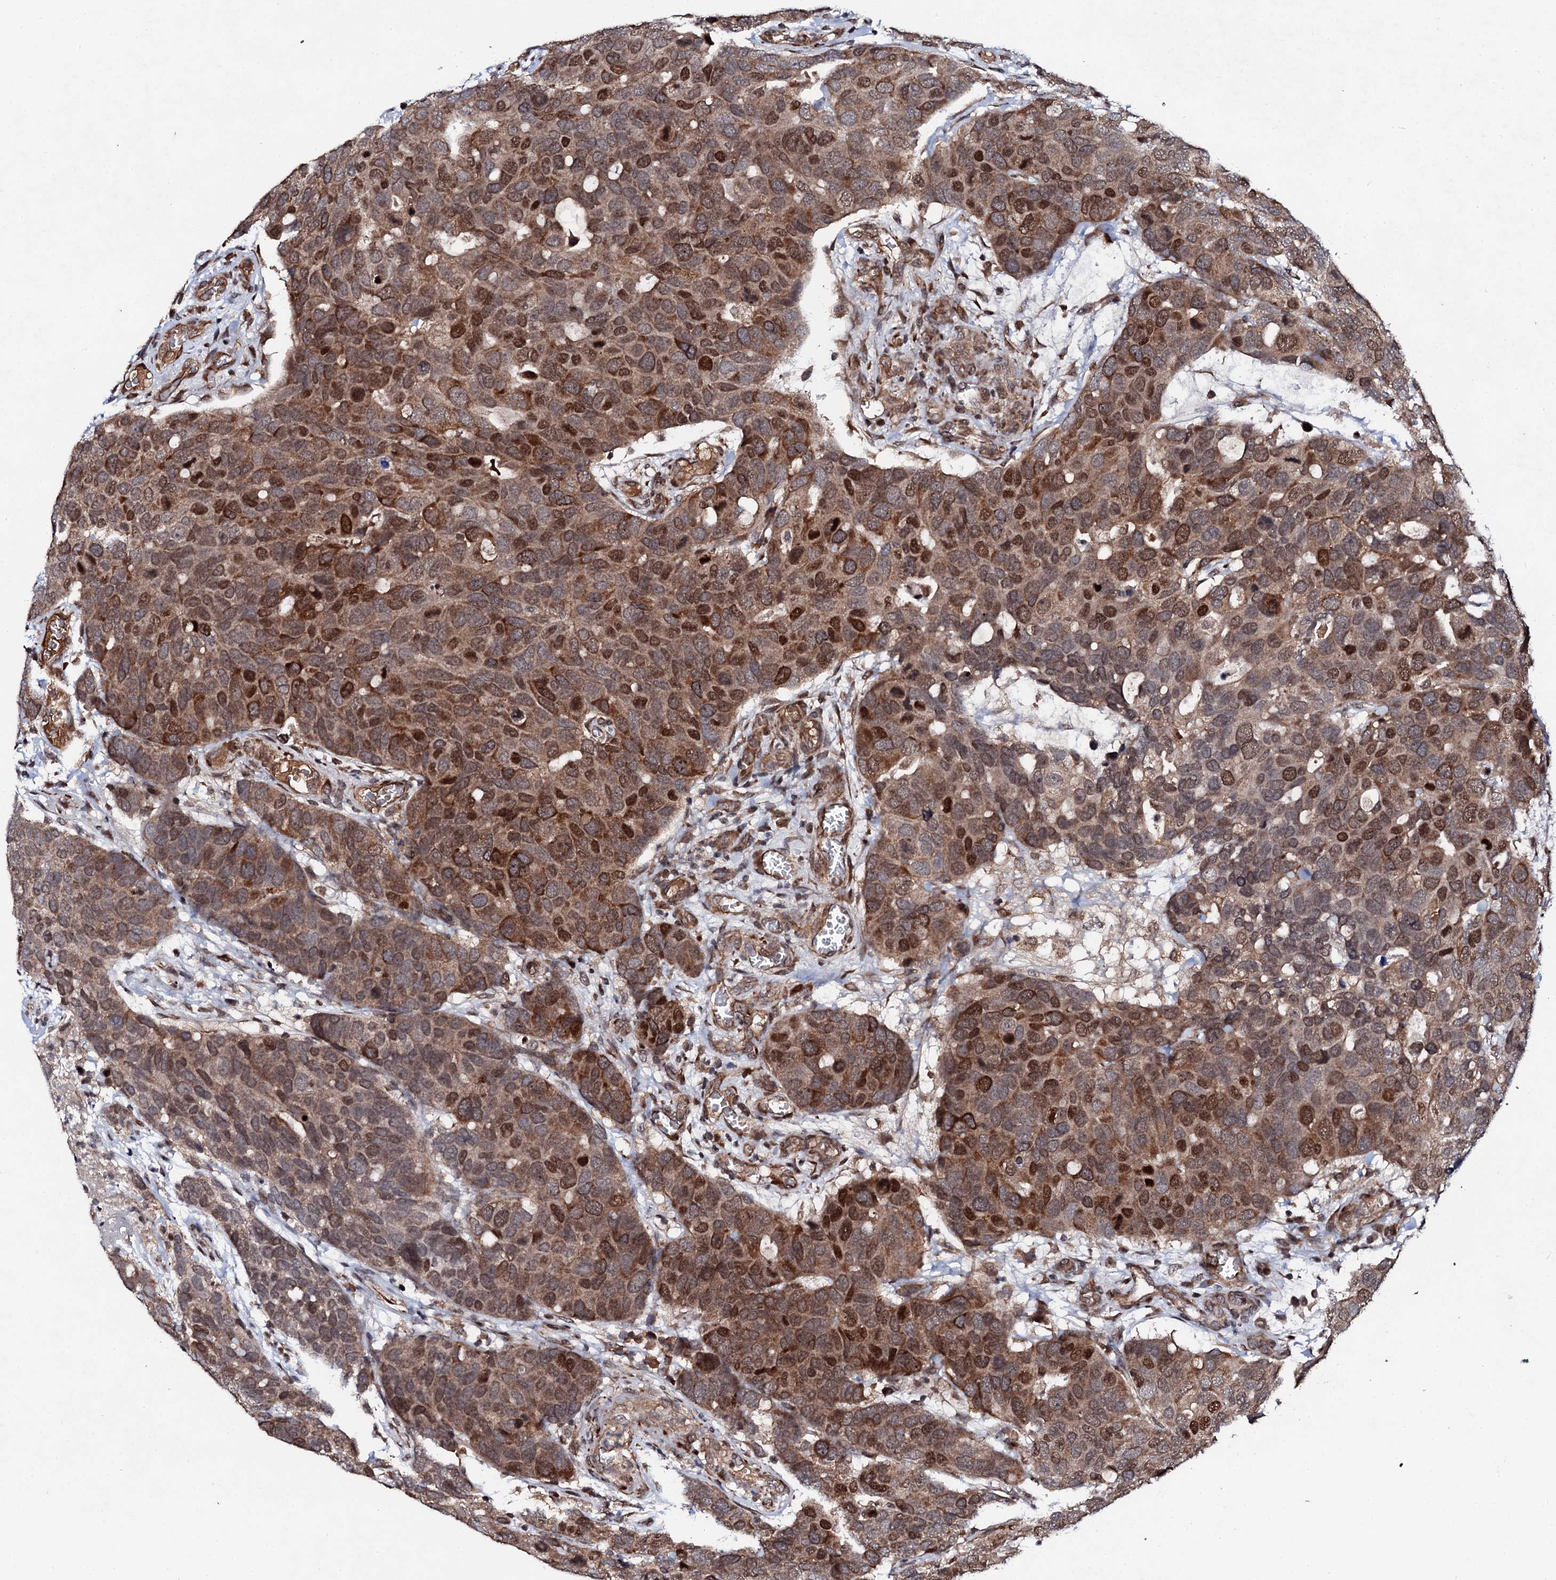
{"staining": {"intensity": "moderate", "quantity": ">75%", "location": "cytoplasmic/membranous,nuclear"}, "tissue": "breast cancer", "cell_type": "Tumor cells", "image_type": "cancer", "snomed": [{"axis": "morphology", "description": "Duct carcinoma"}, {"axis": "topography", "description": "Breast"}], "caption": "Immunohistochemistry (DAB) staining of breast cancer (intraductal carcinoma) shows moderate cytoplasmic/membranous and nuclear protein expression in about >75% of tumor cells.", "gene": "FAM111A", "patient": {"sex": "female", "age": 83}}